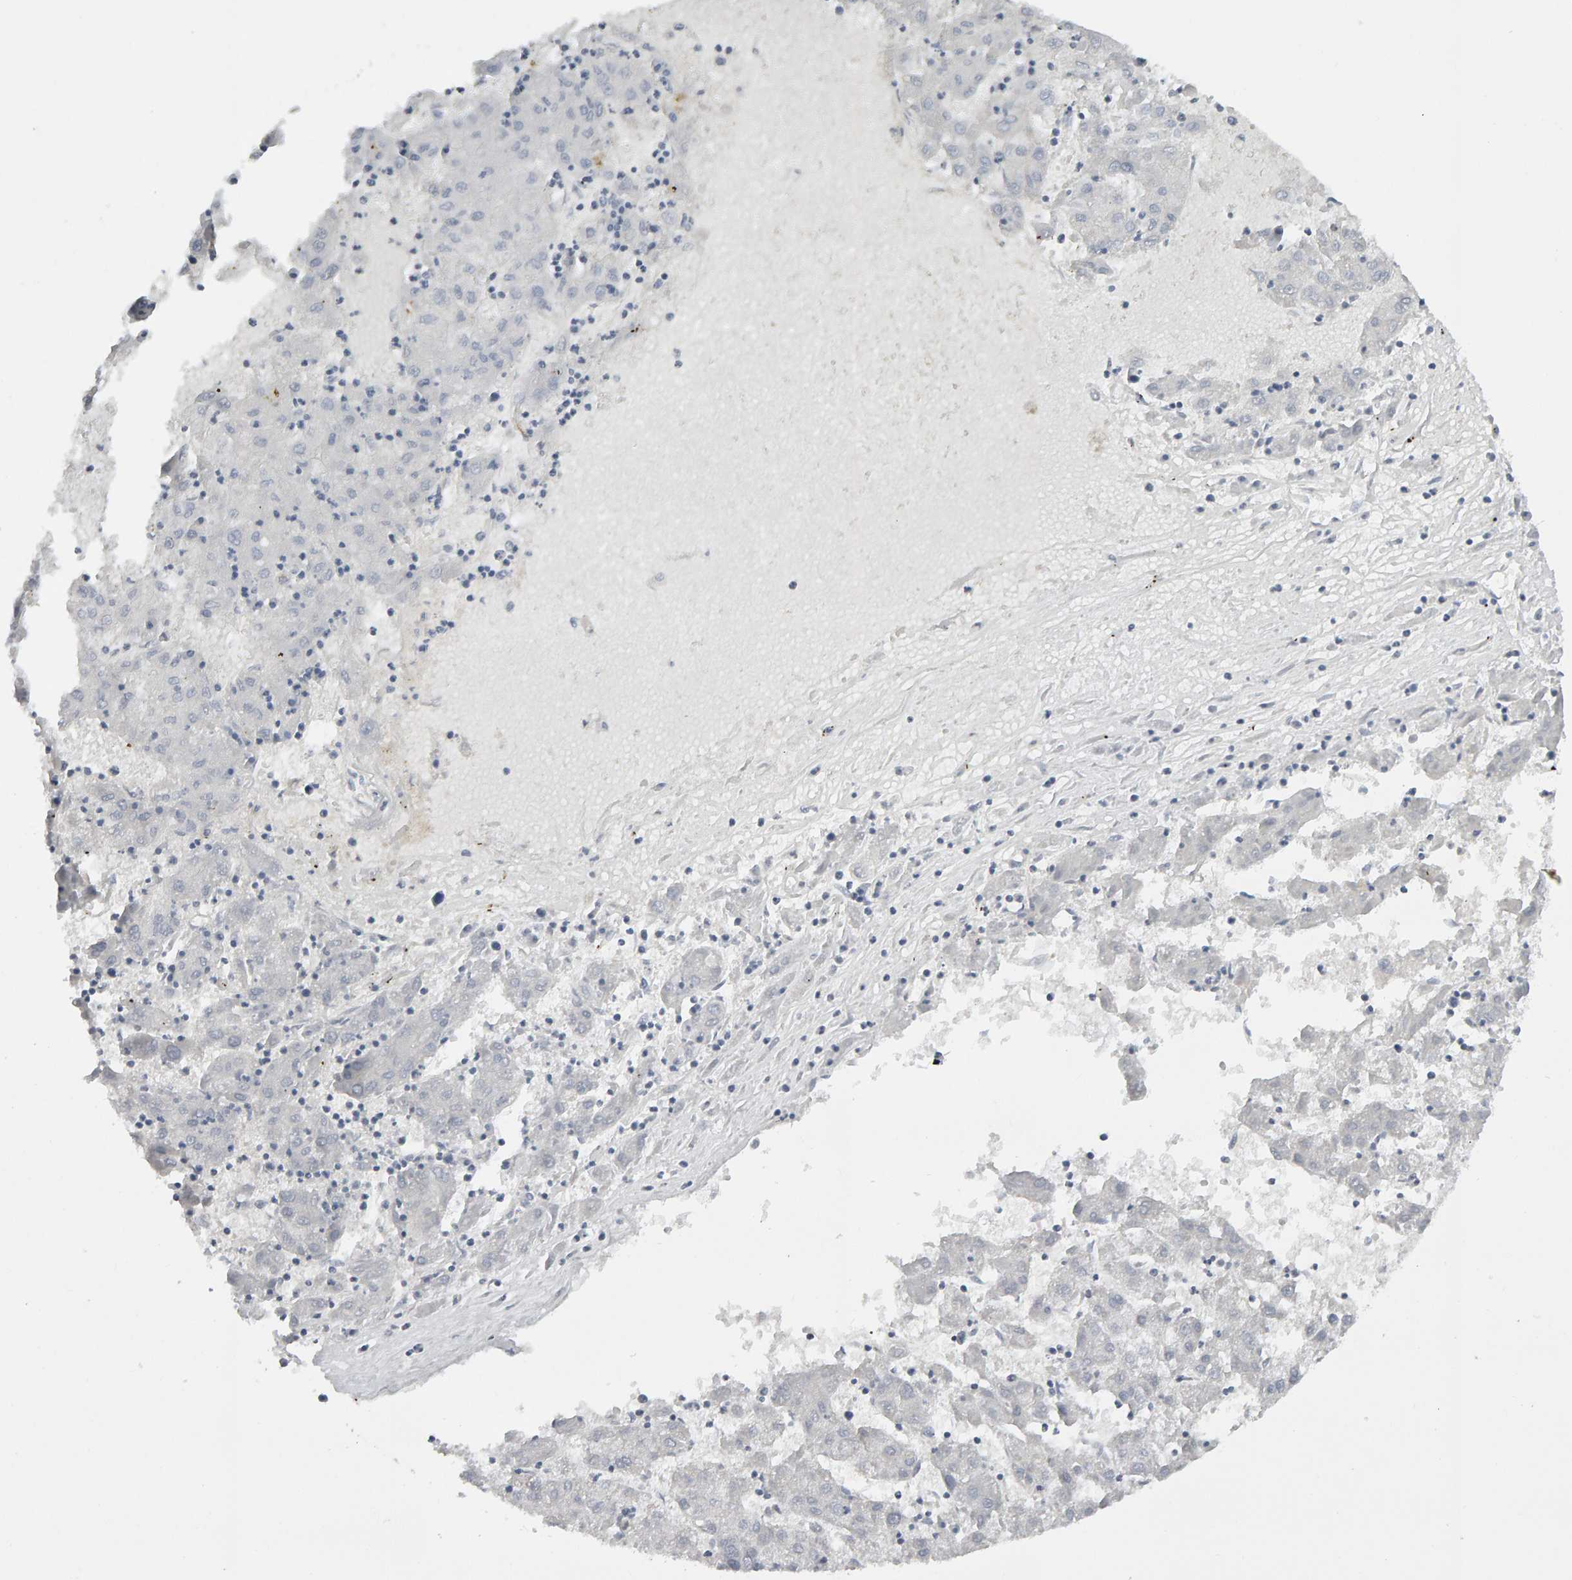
{"staining": {"intensity": "negative", "quantity": "none", "location": "none"}, "tissue": "liver cancer", "cell_type": "Tumor cells", "image_type": "cancer", "snomed": [{"axis": "morphology", "description": "Carcinoma, Hepatocellular, NOS"}, {"axis": "topography", "description": "Liver"}], "caption": "This is an immunohistochemistry micrograph of liver cancer. There is no expression in tumor cells.", "gene": "PPP1R16A", "patient": {"sex": "male", "age": 72}}